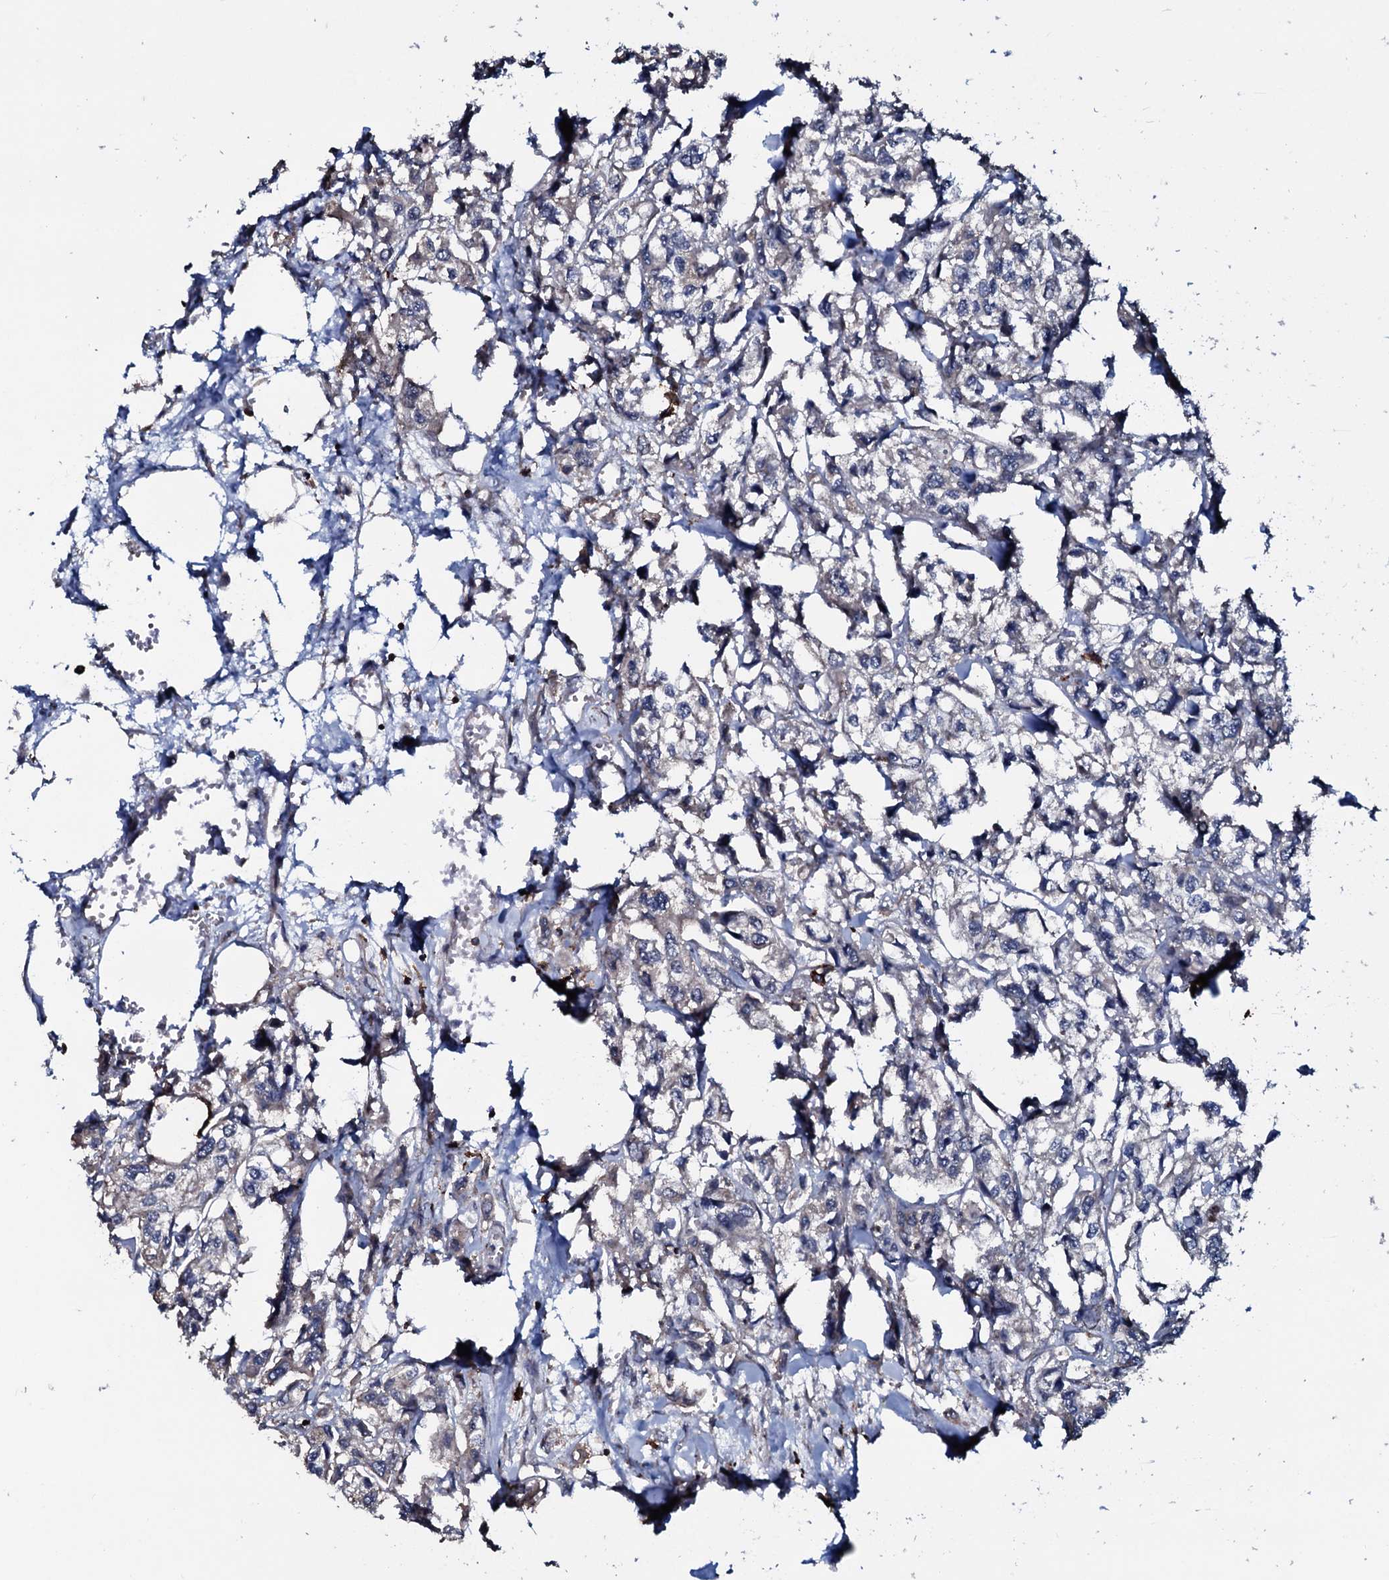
{"staining": {"intensity": "negative", "quantity": "none", "location": "none"}, "tissue": "urothelial cancer", "cell_type": "Tumor cells", "image_type": "cancer", "snomed": [{"axis": "morphology", "description": "Urothelial carcinoma, High grade"}, {"axis": "topography", "description": "Urinary bladder"}], "caption": "The immunohistochemistry (IHC) image has no significant expression in tumor cells of high-grade urothelial carcinoma tissue.", "gene": "OGFOD2", "patient": {"sex": "male", "age": 67}}